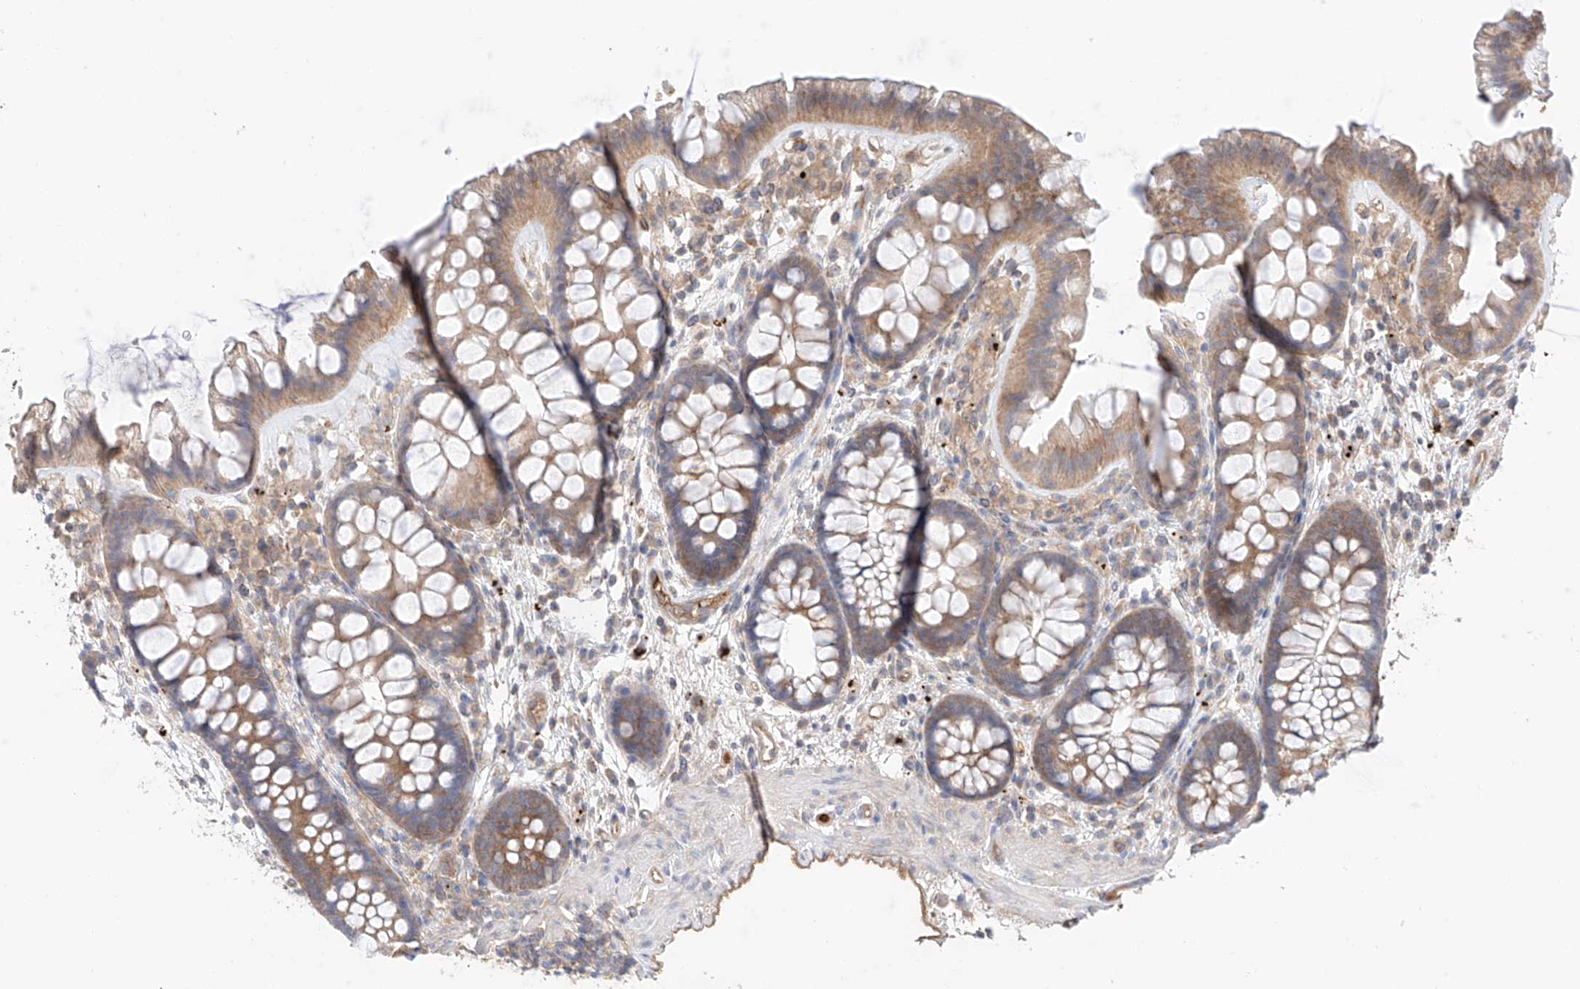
{"staining": {"intensity": "moderate", "quantity": "25%-75%", "location": "cytoplasmic/membranous"}, "tissue": "colon", "cell_type": "Endothelial cells", "image_type": "normal", "snomed": [{"axis": "morphology", "description": "Normal tissue, NOS"}, {"axis": "topography", "description": "Colon"}], "caption": "Immunohistochemical staining of unremarkable colon demonstrates medium levels of moderate cytoplasmic/membranous expression in approximately 25%-75% of endothelial cells. (Stains: DAB (3,3'-diaminobenzidine) in brown, nuclei in blue, Microscopy: brightfield microscopy at high magnification).", "gene": "PGGT1B", "patient": {"sex": "female", "age": 62}}